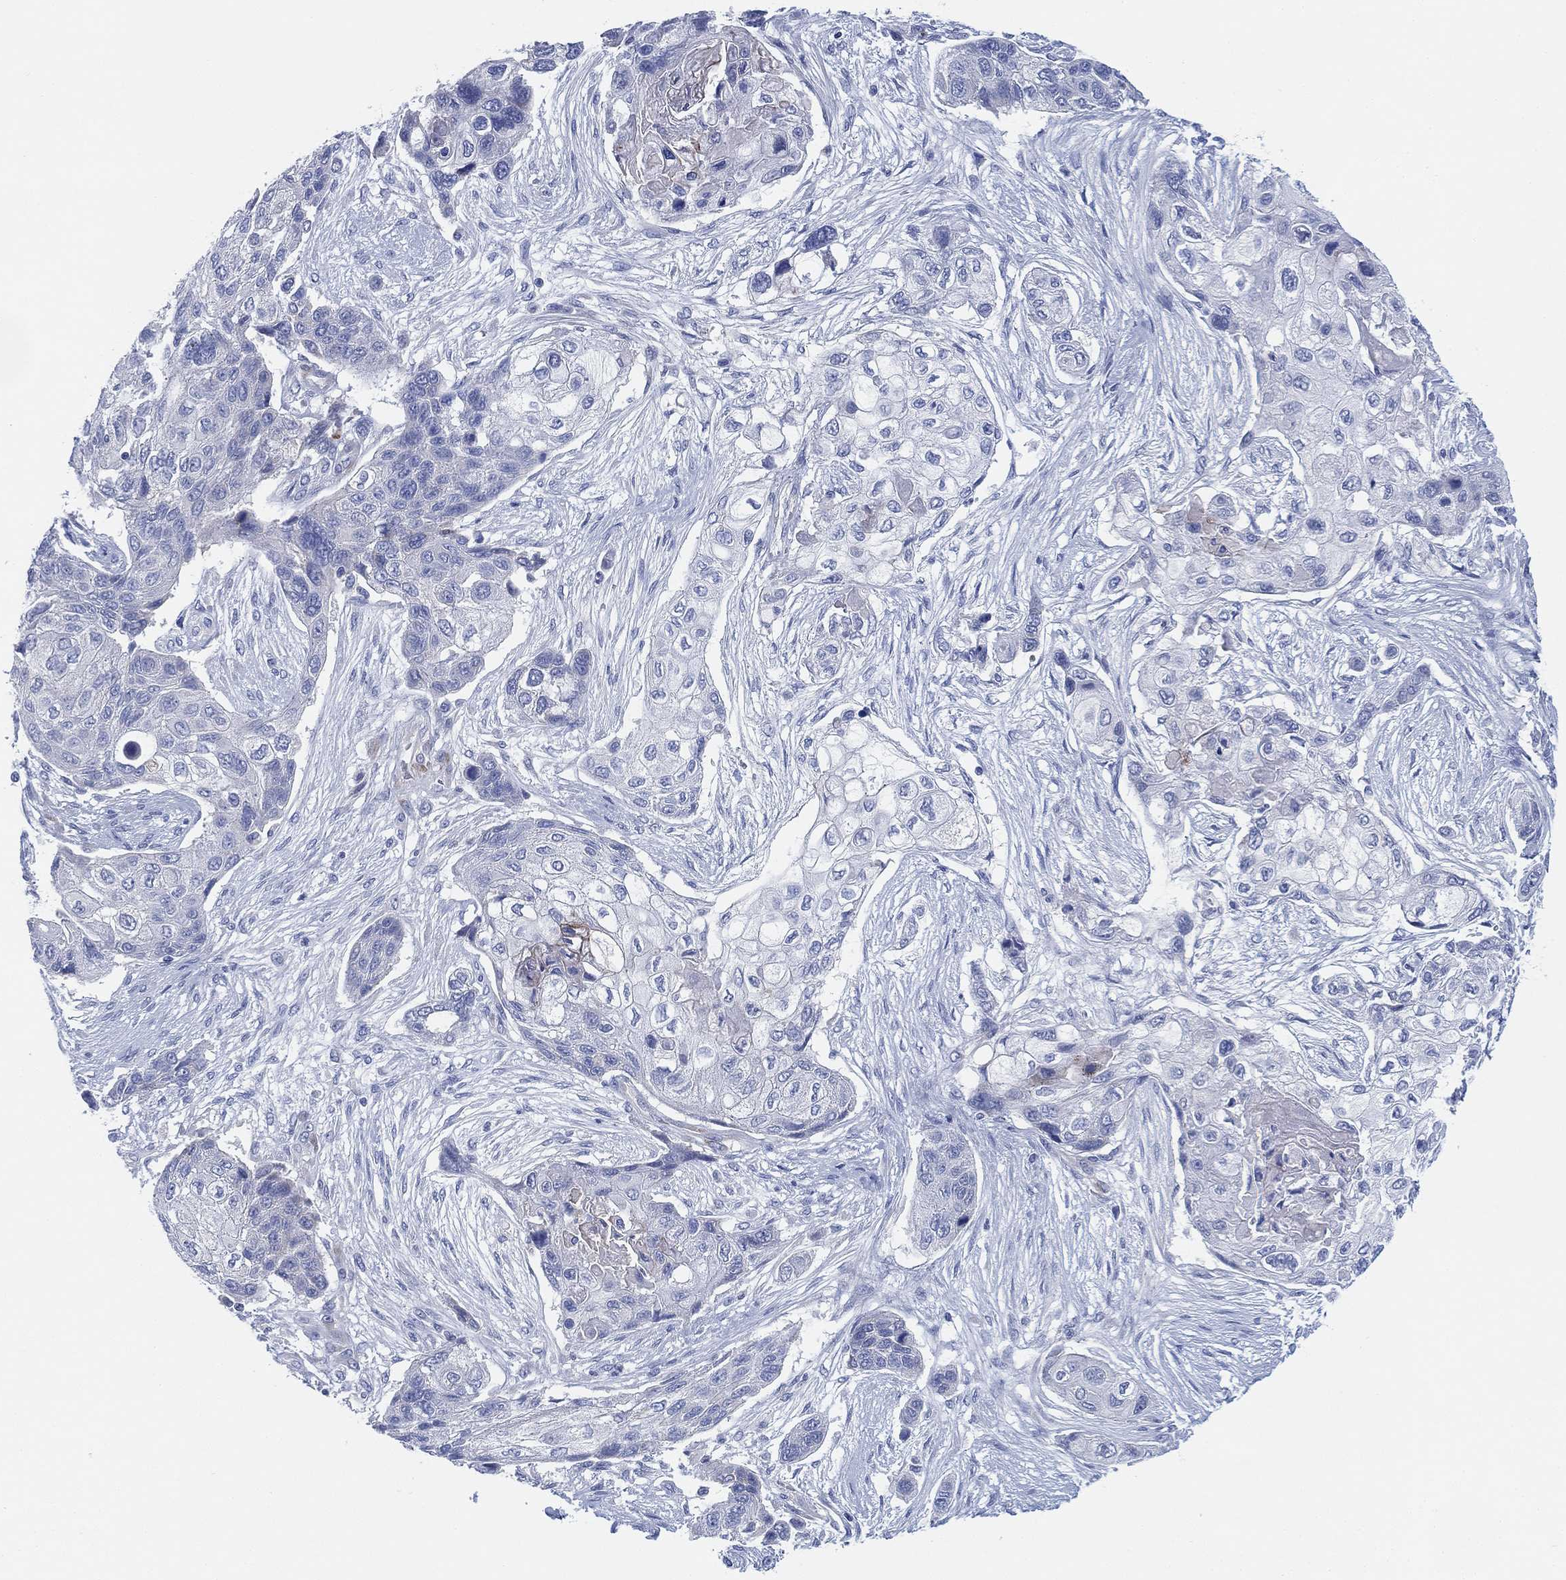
{"staining": {"intensity": "negative", "quantity": "none", "location": "none"}, "tissue": "lung cancer", "cell_type": "Tumor cells", "image_type": "cancer", "snomed": [{"axis": "morphology", "description": "Squamous cell carcinoma, NOS"}, {"axis": "topography", "description": "Lung"}], "caption": "This photomicrograph is of lung cancer (squamous cell carcinoma) stained with IHC to label a protein in brown with the nuclei are counter-stained blue. There is no expression in tumor cells. (DAB (3,3'-diaminobenzidine) immunohistochemistry (IHC), high magnification).", "gene": "ADAD2", "patient": {"sex": "male", "age": 69}}